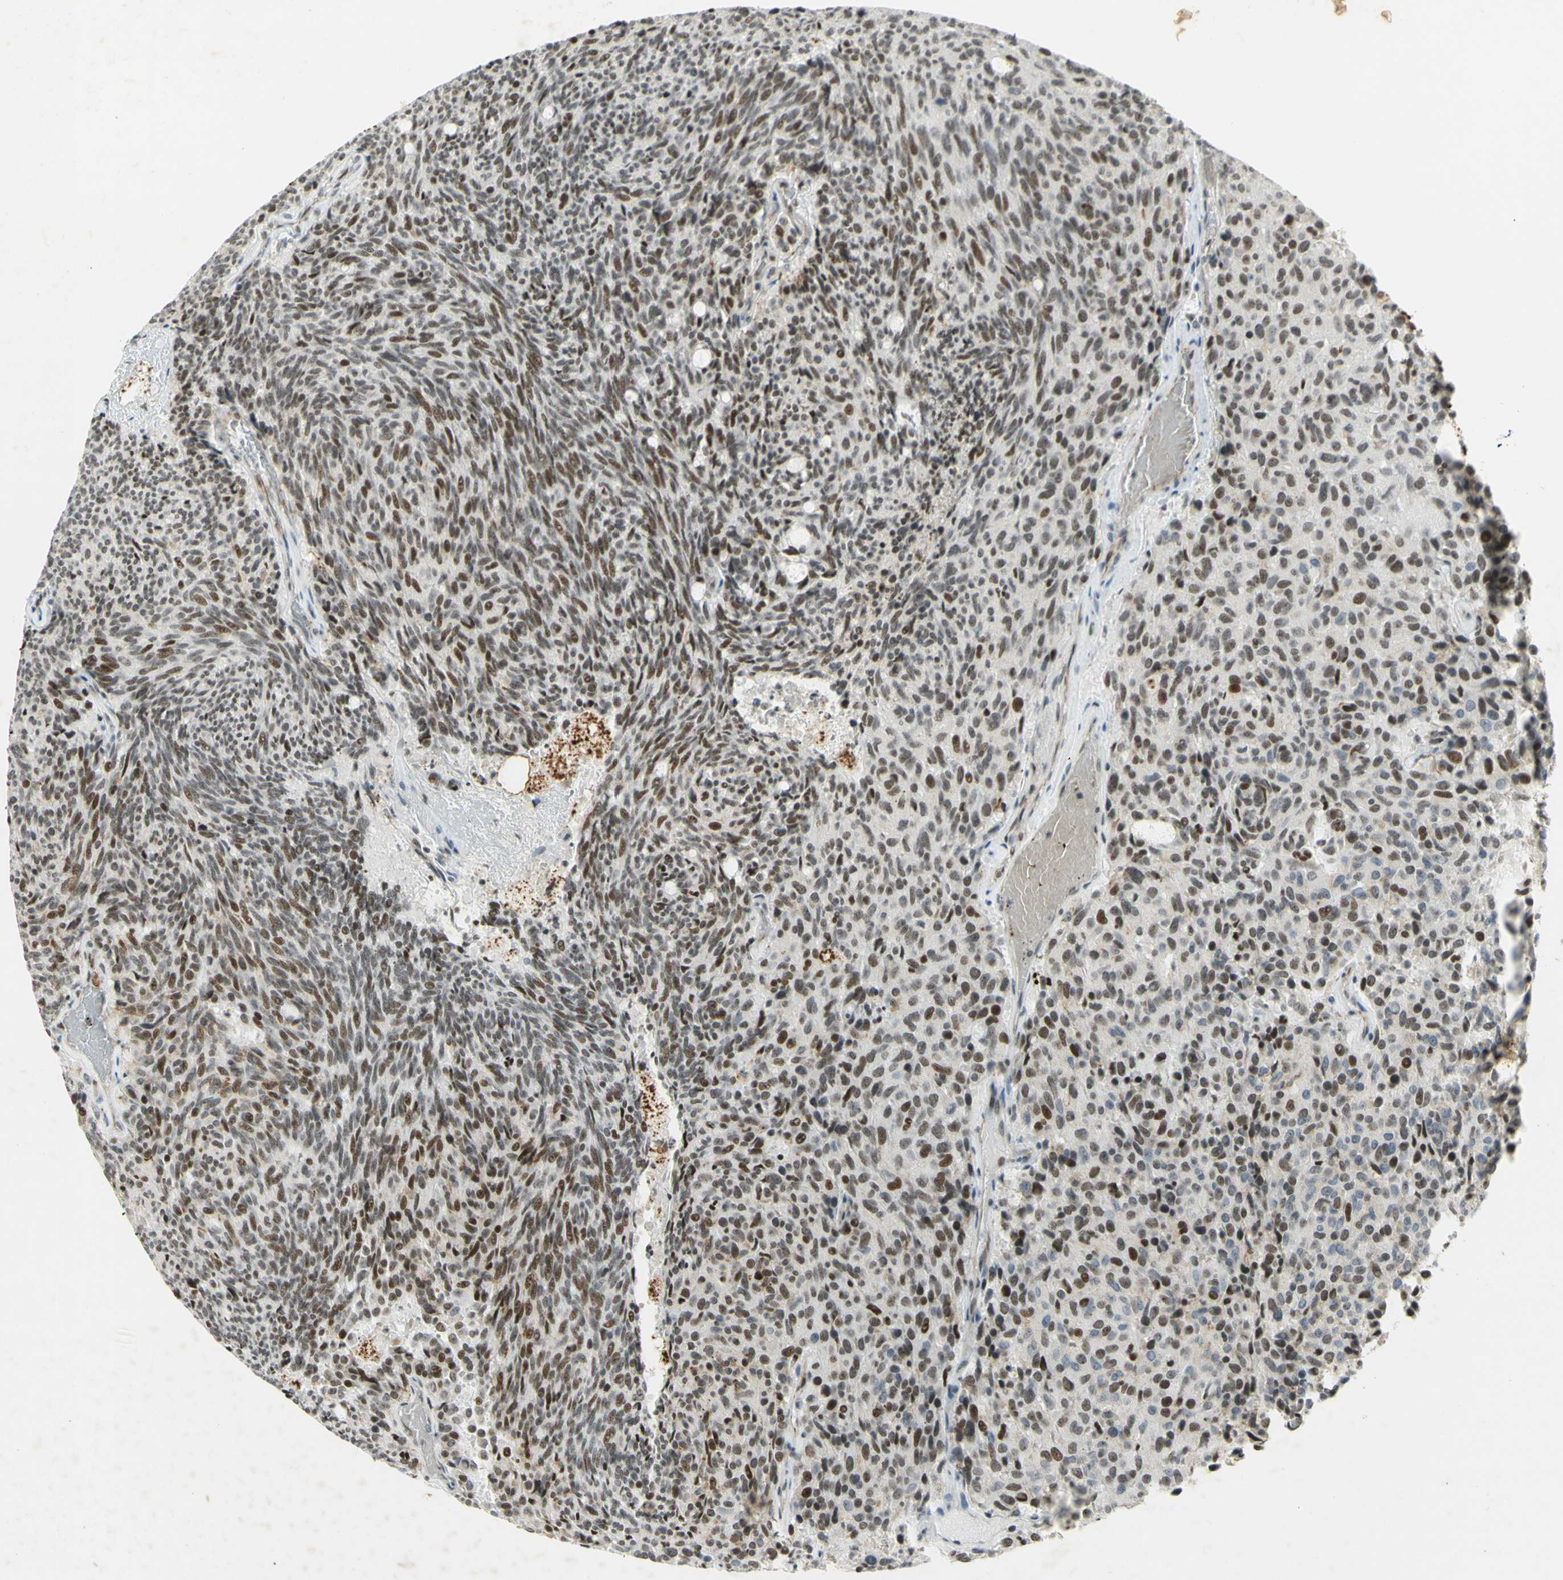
{"staining": {"intensity": "moderate", "quantity": ">75%", "location": "nuclear"}, "tissue": "carcinoid", "cell_type": "Tumor cells", "image_type": "cancer", "snomed": [{"axis": "morphology", "description": "Carcinoid, malignant, NOS"}, {"axis": "topography", "description": "Pancreas"}], "caption": "The histopathology image displays staining of carcinoid (malignant), revealing moderate nuclear protein staining (brown color) within tumor cells. The protein is shown in brown color, while the nuclei are stained blue.", "gene": "IRF1", "patient": {"sex": "female", "age": 54}}